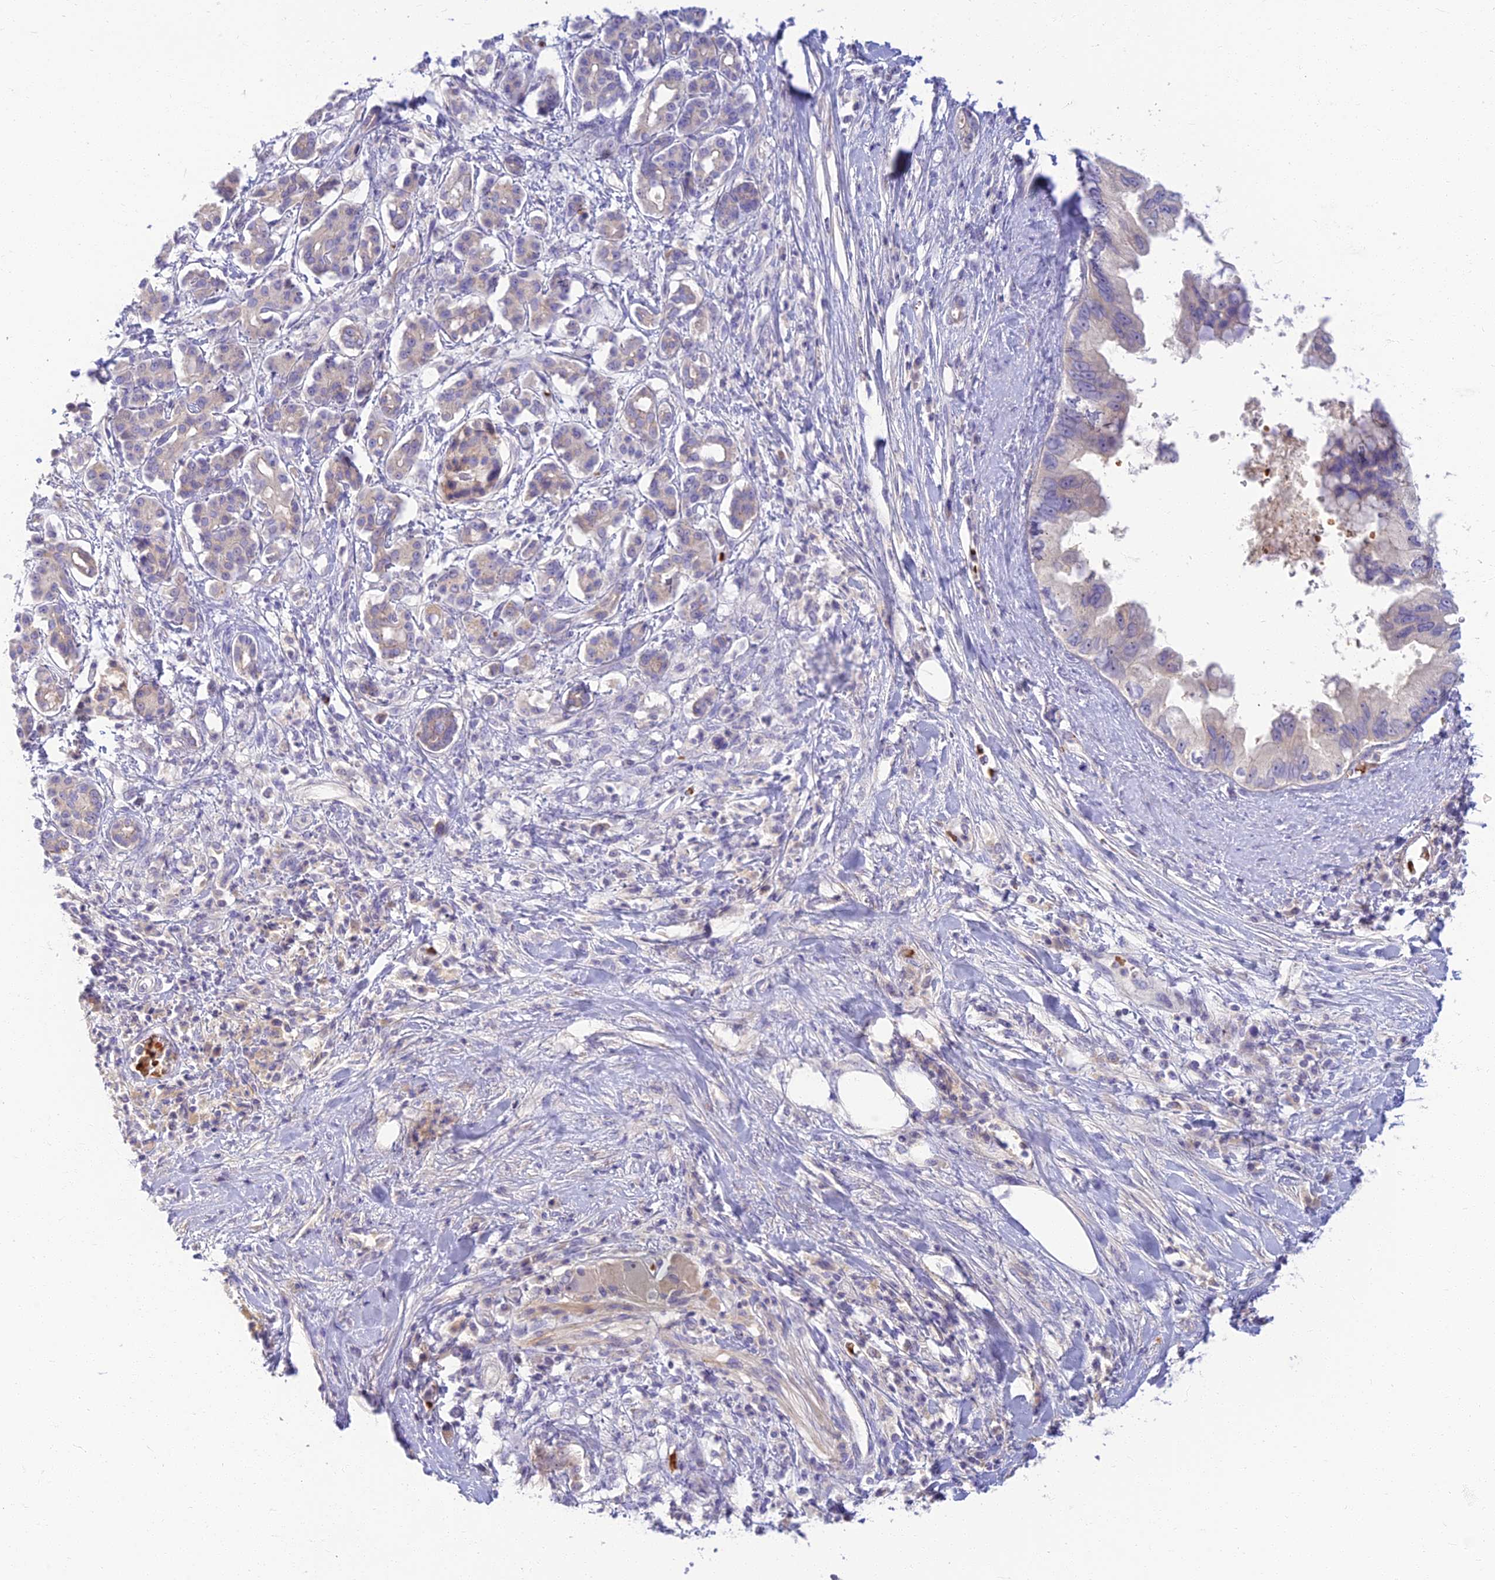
{"staining": {"intensity": "negative", "quantity": "none", "location": "none"}, "tissue": "pancreatic cancer", "cell_type": "Tumor cells", "image_type": "cancer", "snomed": [{"axis": "morphology", "description": "Adenocarcinoma, NOS"}, {"axis": "topography", "description": "Pancreas"}], "caption": "A high-resolution micrograph shows immunohistochemistry (IHC) staining of pancreatic adenocarcinoma, which displays no significant positivity in tumor cells.", "gene": "CLIP4", "patient": {"sex": "female", "age": 56}}